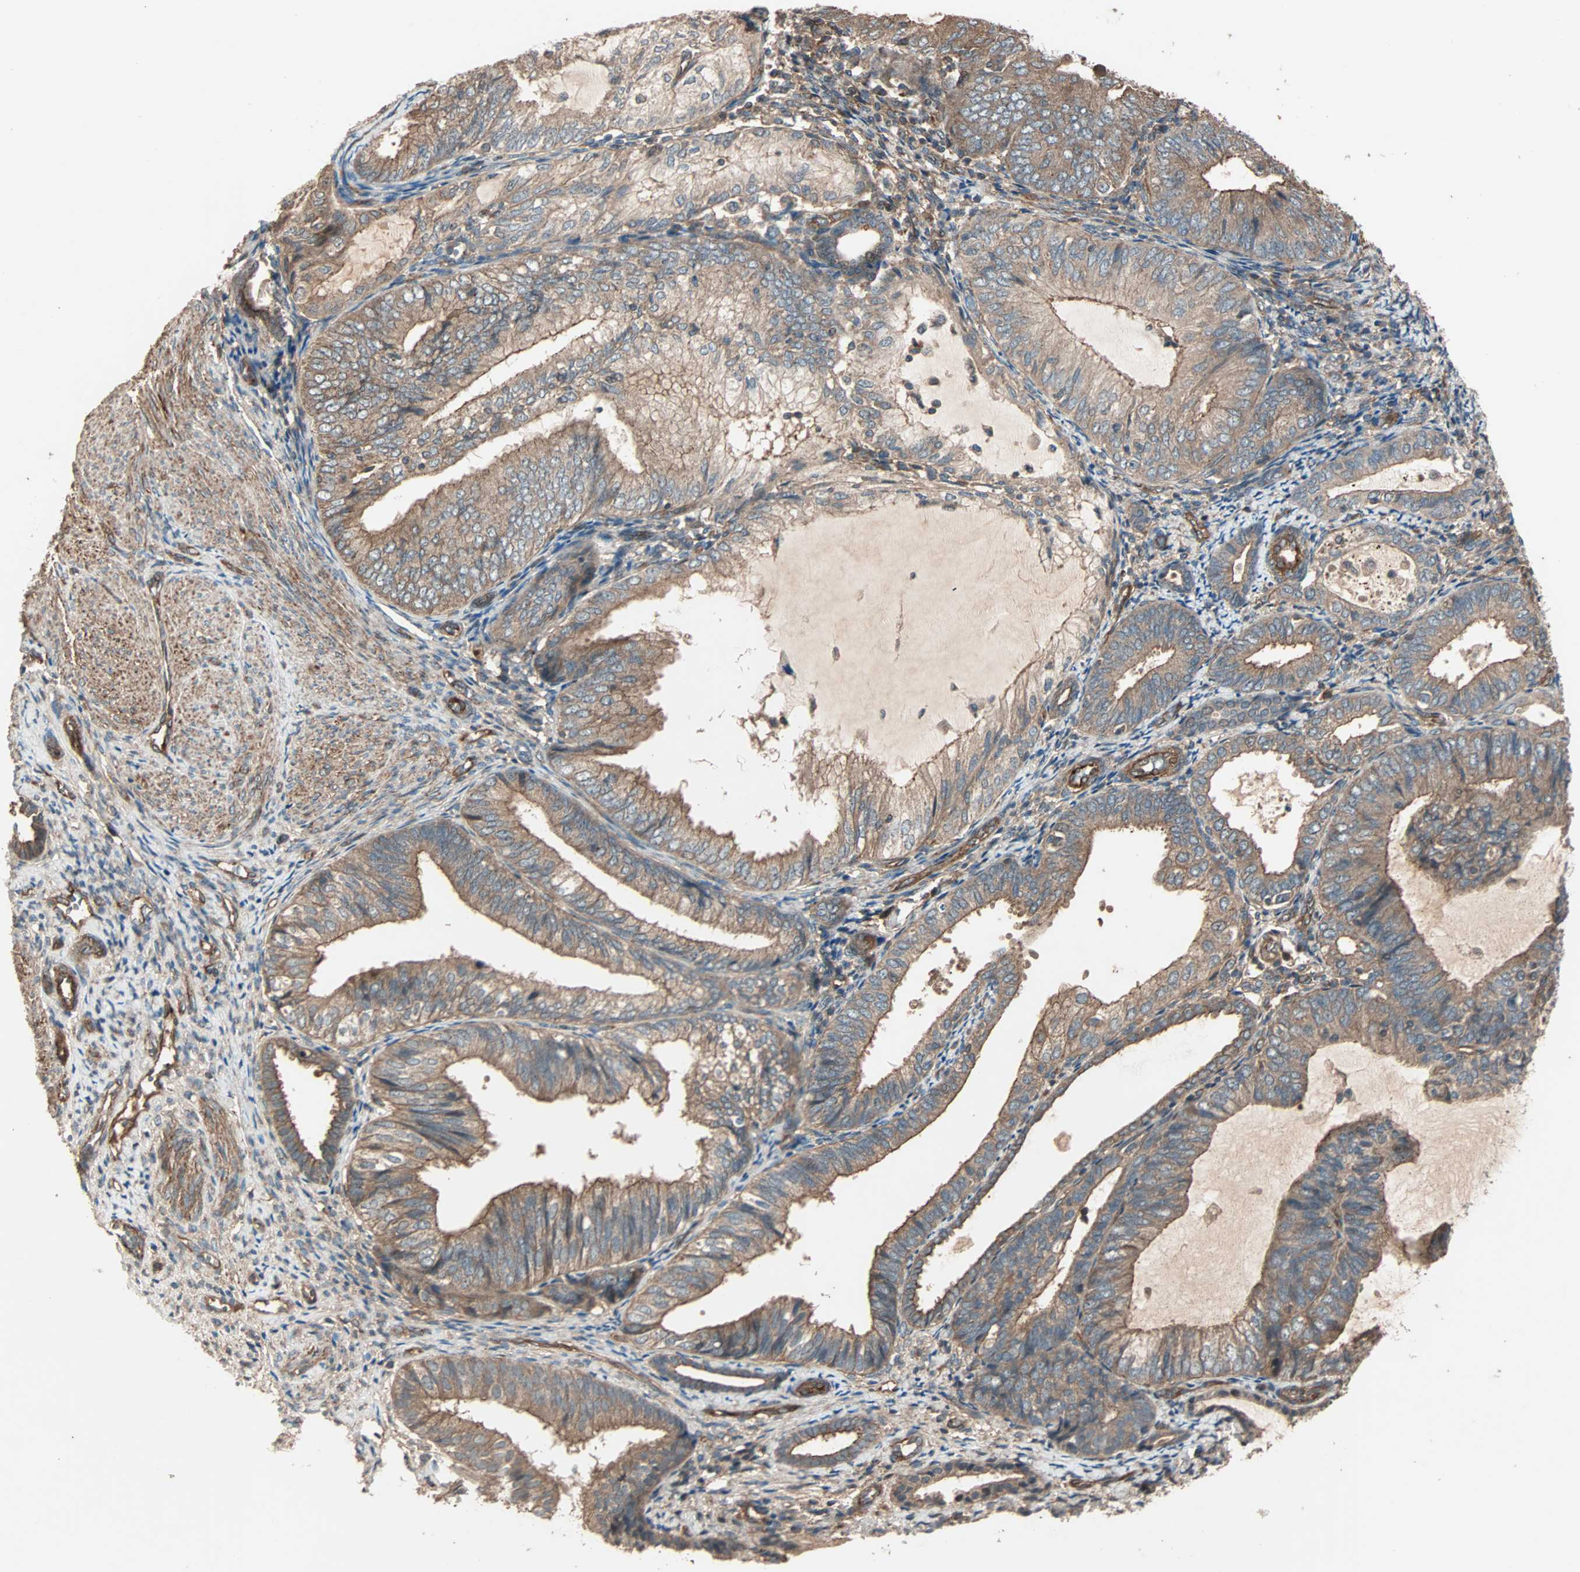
{"staining": {"intensity": "moderate", "quantity": ">75%", "location": "cytoplasmic/membranous"}, "tissue": "endometrial cancer", "cell_type": "Tumor cells", "image_type": "cancer", "snomed": [{"axis": "morphology", "description": "Adenocarcinoma, NOS"}, {"axis": "topography", "description": "Endometrium"}], "caption": "Immunohistochemistry of human endometrial adenocarcinoma reveals medium levels of moderate cytoplasmic/membranous expression in approximately >75% of tumor cells.", "gene": "GCK", "patient": {"sex": "female", "age": 81}}